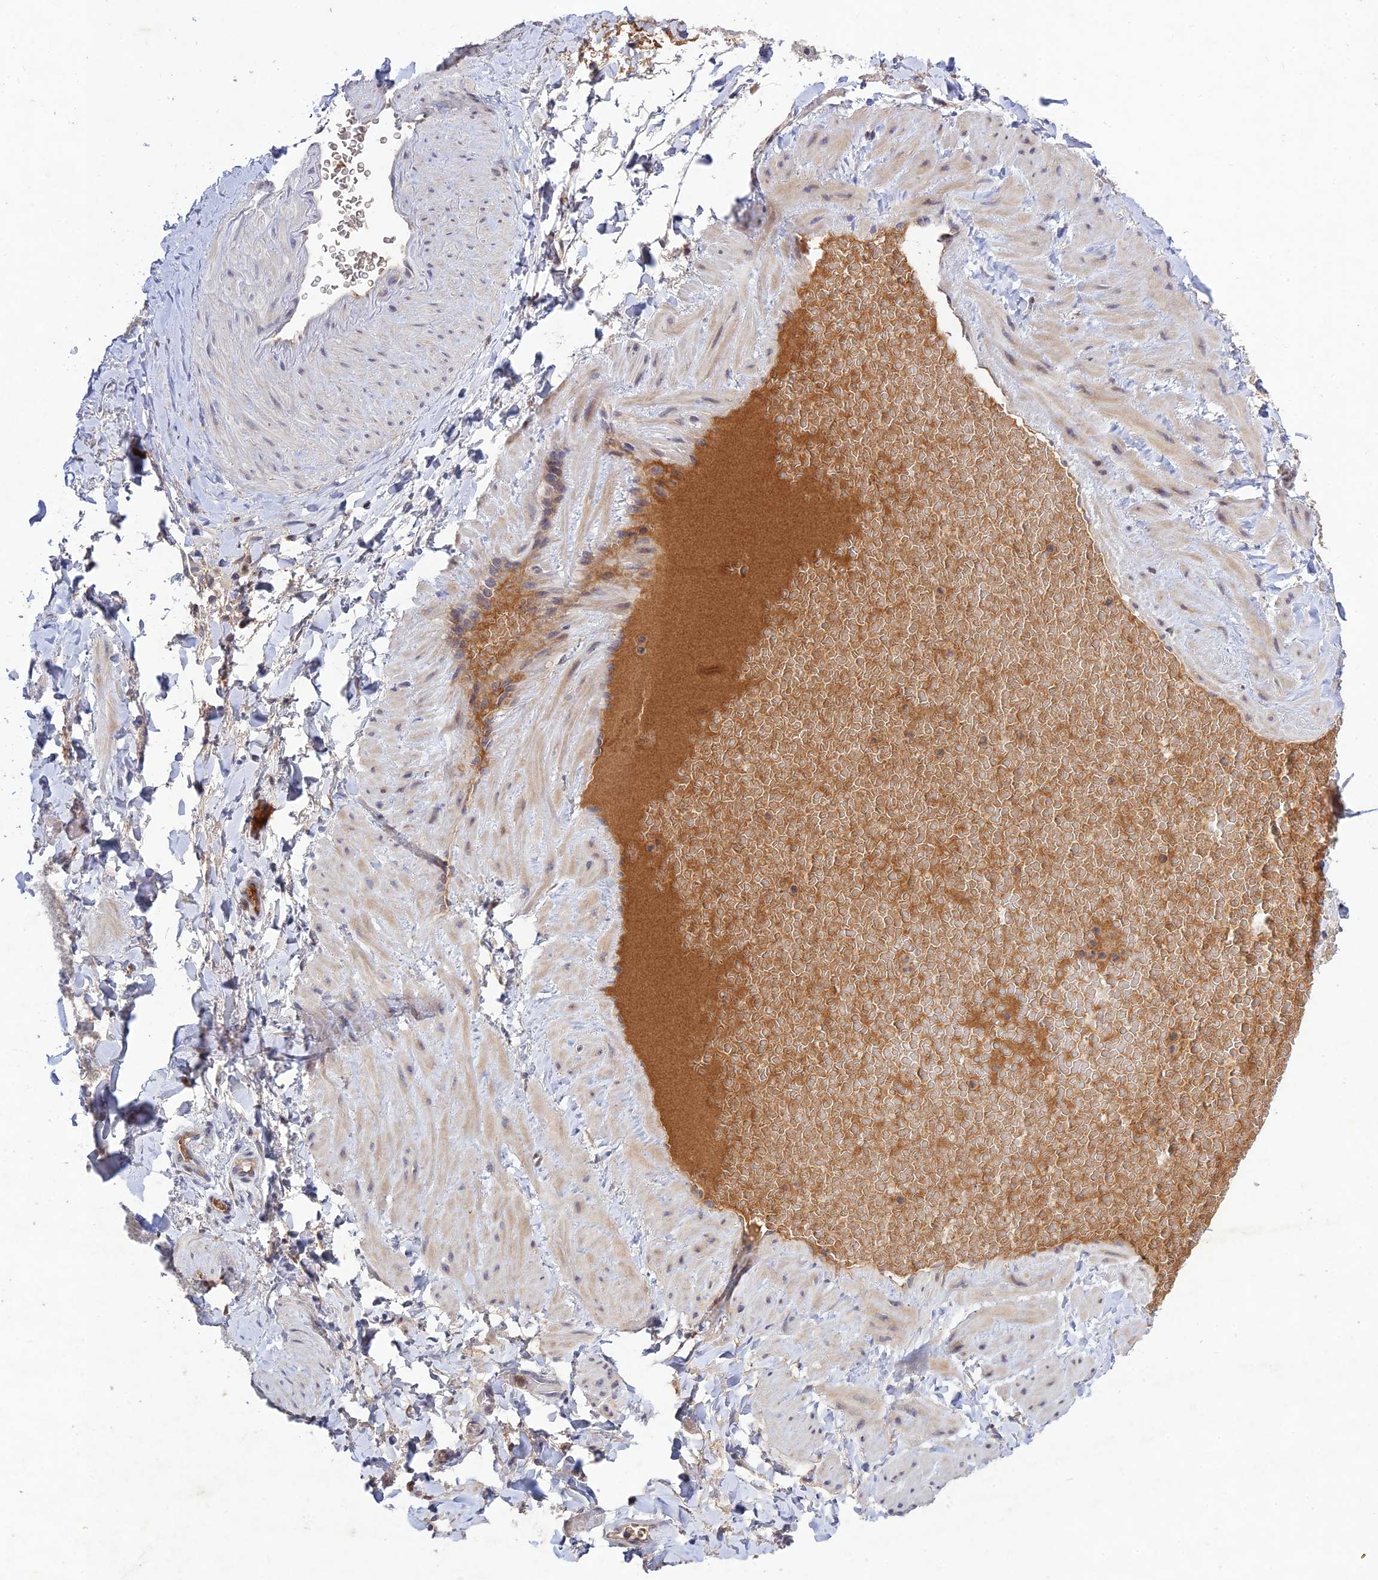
{"staining": {"intensity": "negative", "quantity": "none", "location": "none"}, "tissue": "adipose tissue", "cell_type": "Adipocytes", "image_type": "normal", "snomed": [{"axis": "morphology", "description": "Normal tissue, NOS"}, {"axis": "topography", "description": "Soft tissue"}, {"axis": "topography", "description": "Vascular tissue"}], "caption": "Adipocytes show no significant expression in benign adipose tissue. (Immunohistochemistry, brightfield microscopy, high magnification).", "gene": "CHST5", "patient": {"sex": "male", "age": 54}}